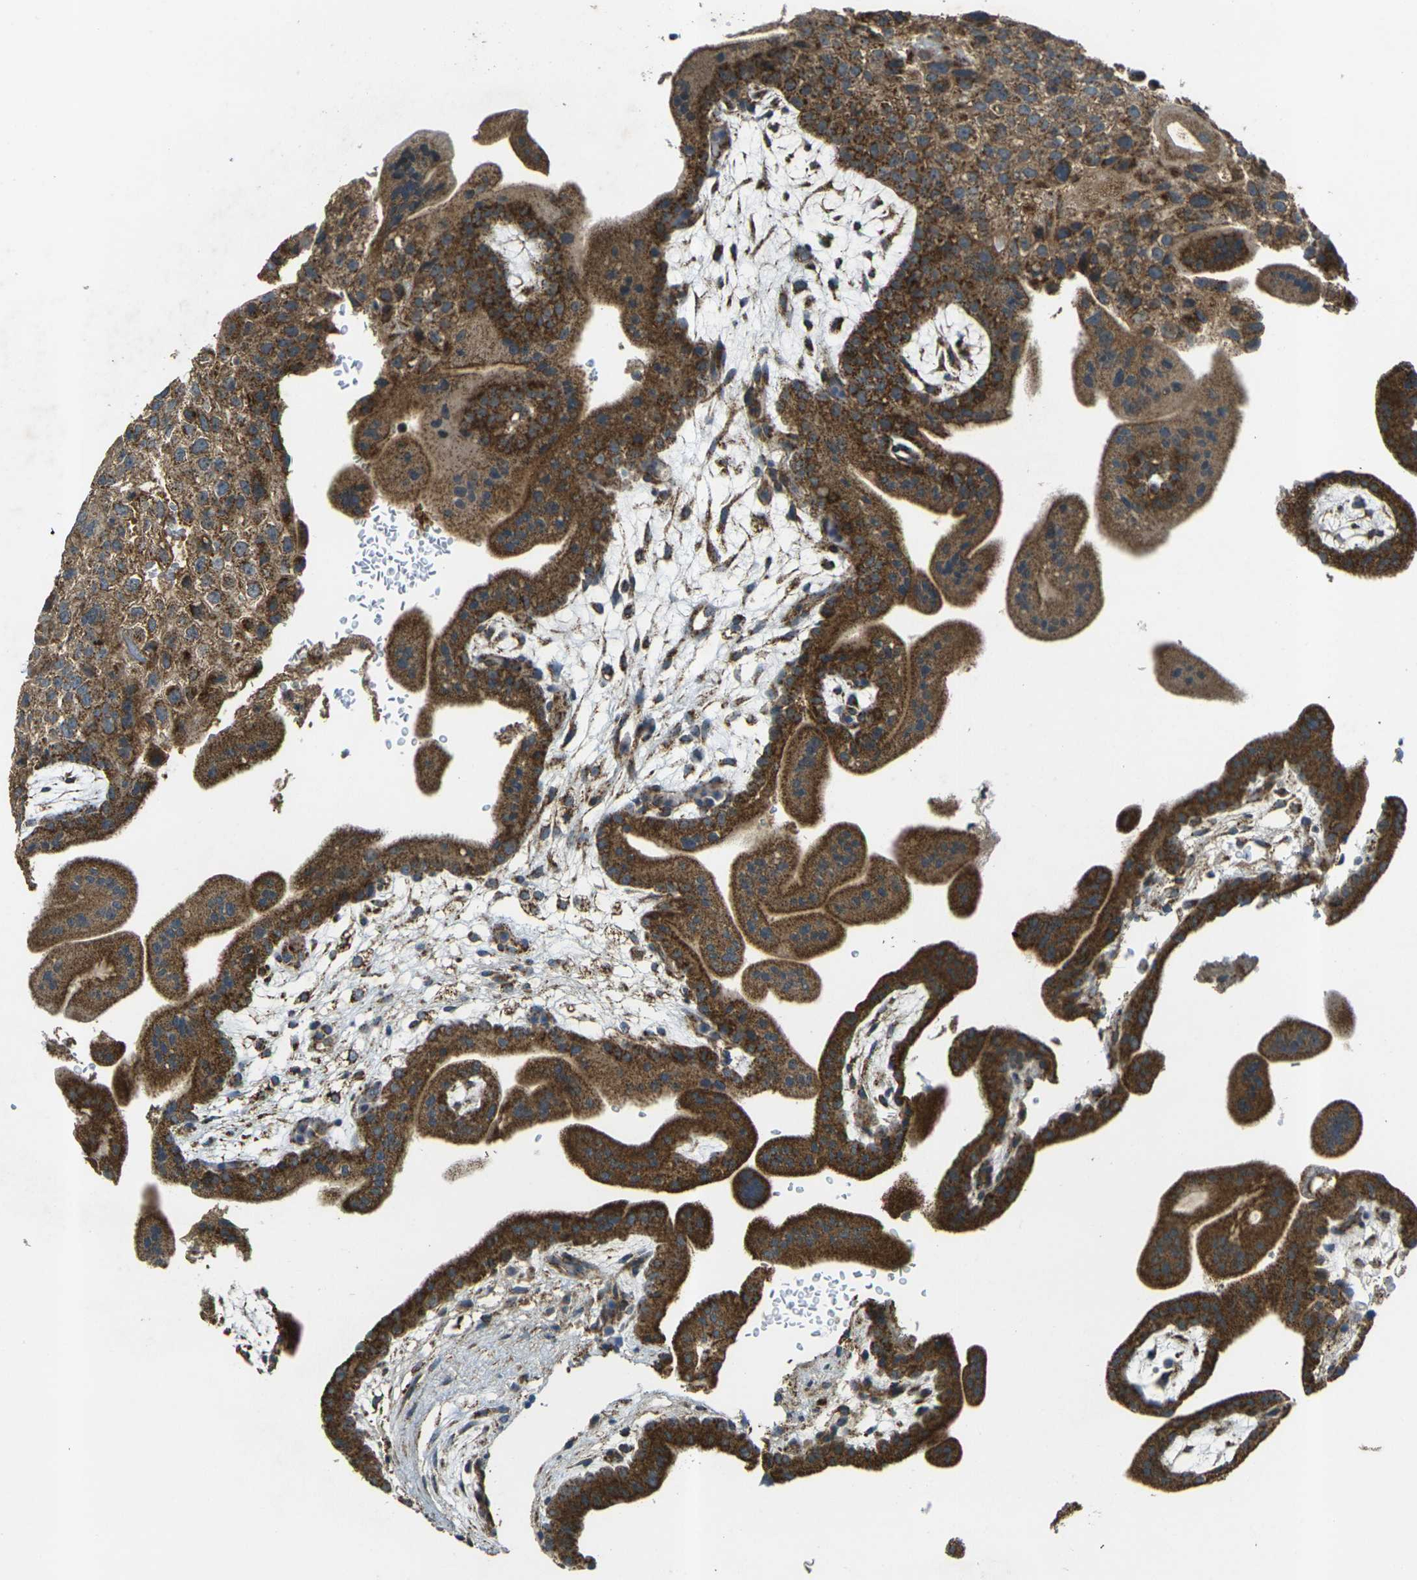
{"staining": {"intensity": "strong", "quantity": ">75%", "location": "cytoplasmic/membranous"}, "tissue": "placenta", "cell_type": "Trophoblastic cells", "image_type": "normal", "snomed": [{"axis": "morphology", "description": "Normal tissue, NOS"}, {"axis": "topography", "description": "Placenta"}], "caption": "Immunohistochemistry image of unremarkable placenta: human placenta stained using immunohistochemistry (IHC) displays high levels of strong protein expression localized specifically in the cytoplasmic/membranous of trophoblastic cells, appearing as a cytoplasmic/membranous brown color.", "gene": "IGF1R", "patient": {"sex": "female", "age": 35}}